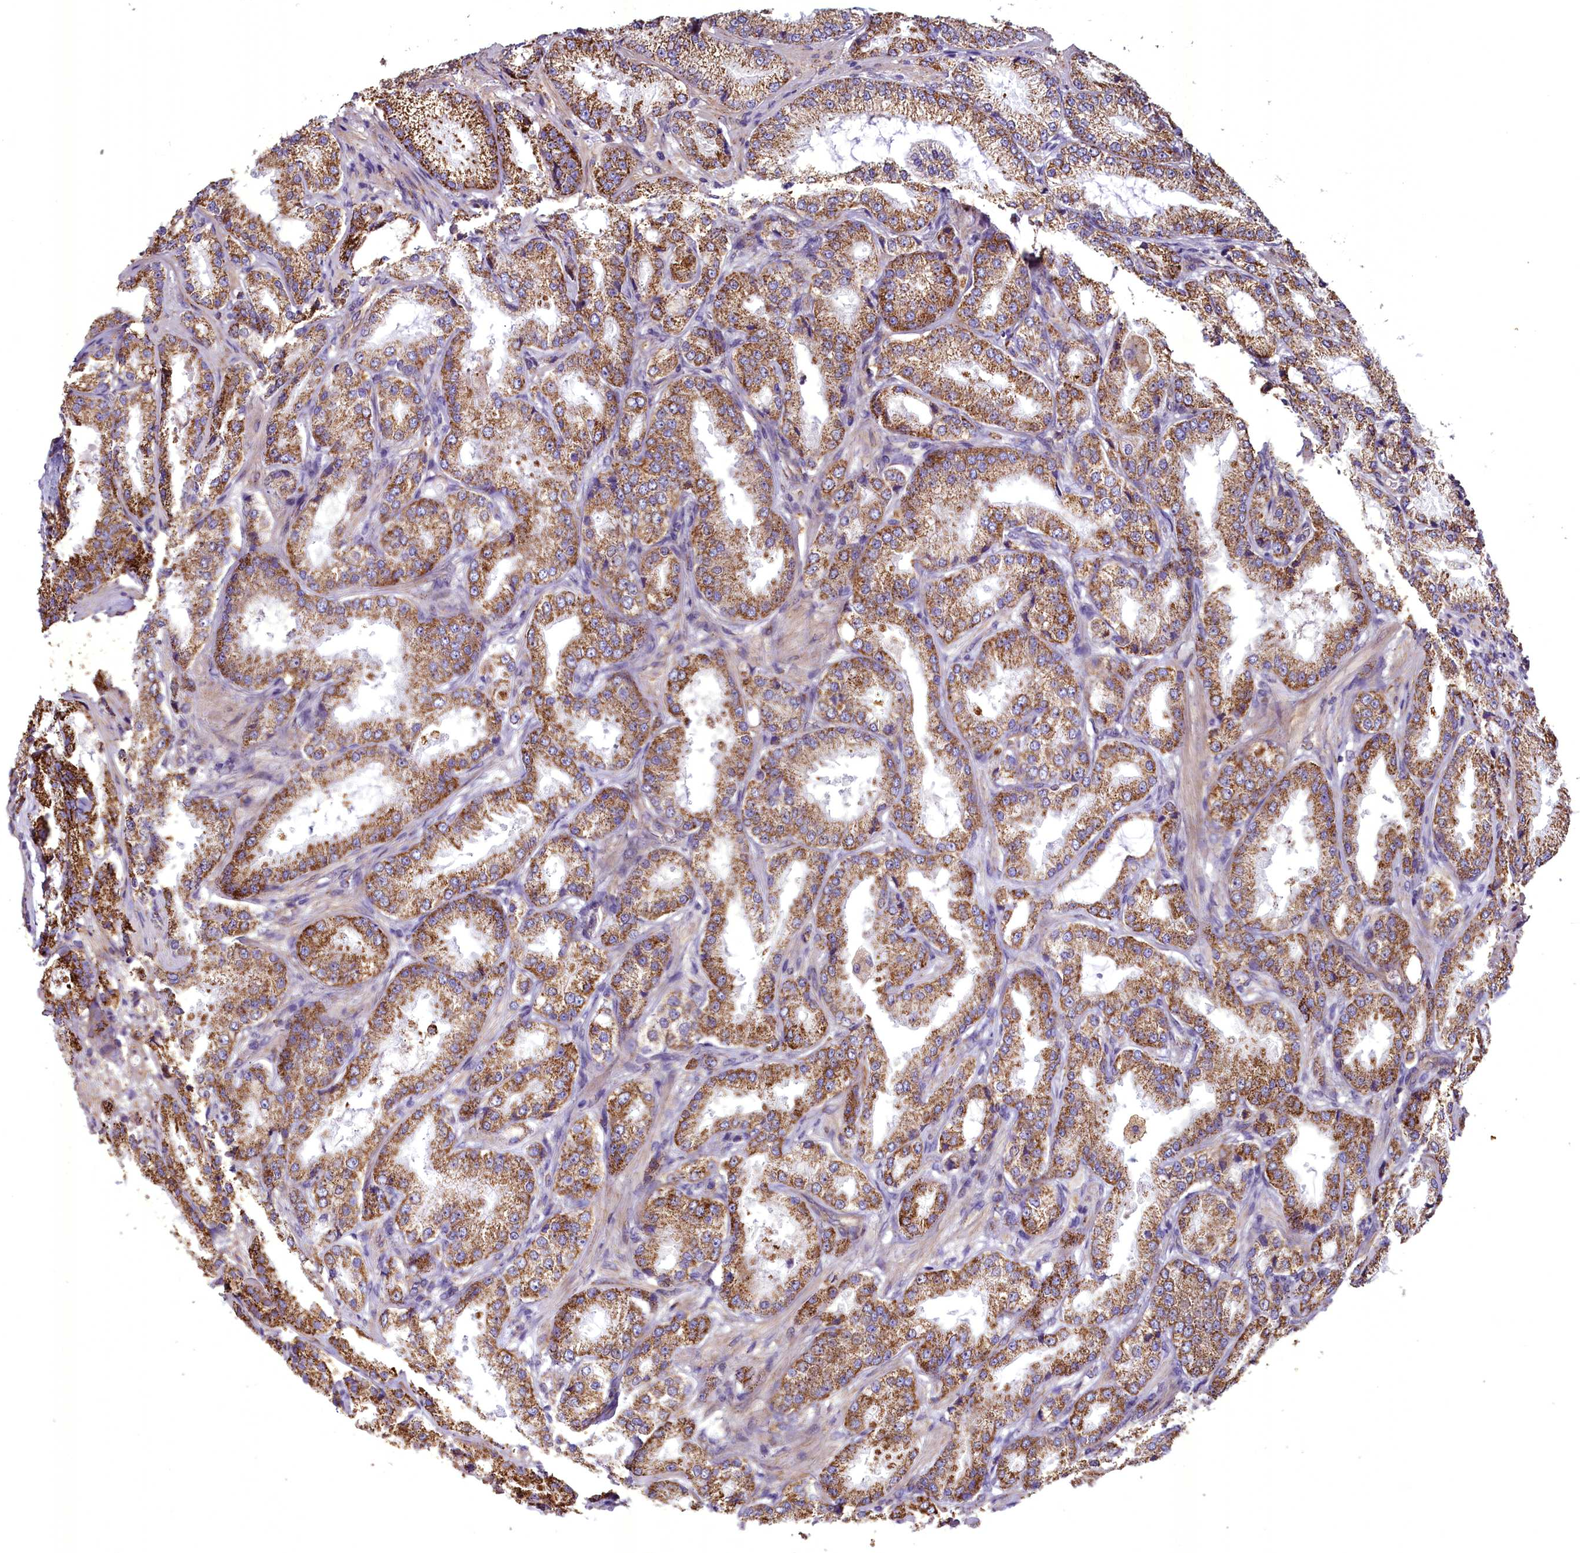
{"staining": {"intensity": "strong", "quantity": ">75%", "location": "cytoplasmic/membranous"}, "tissue": "prostate cancer", "cell_type": "Tumor cells", "image_type": "cancer", "snomed": [{"axis": "morphology", "description": "Adenocarcinoma, Low grade"}, {"axis": "topography", "description": "Prostate"}], "caption": "Immunohistochemical staining of prostate cancer (low-grade adenocarcinoma) exhibits high levels of strong cytoplasmic/membranous protein expression in approximately >75% of tumor cells. (IHC, brightfield microscopy, high magnification).", "gene": "ACAD8", "patient": {"sex": "male", "age": 59}}